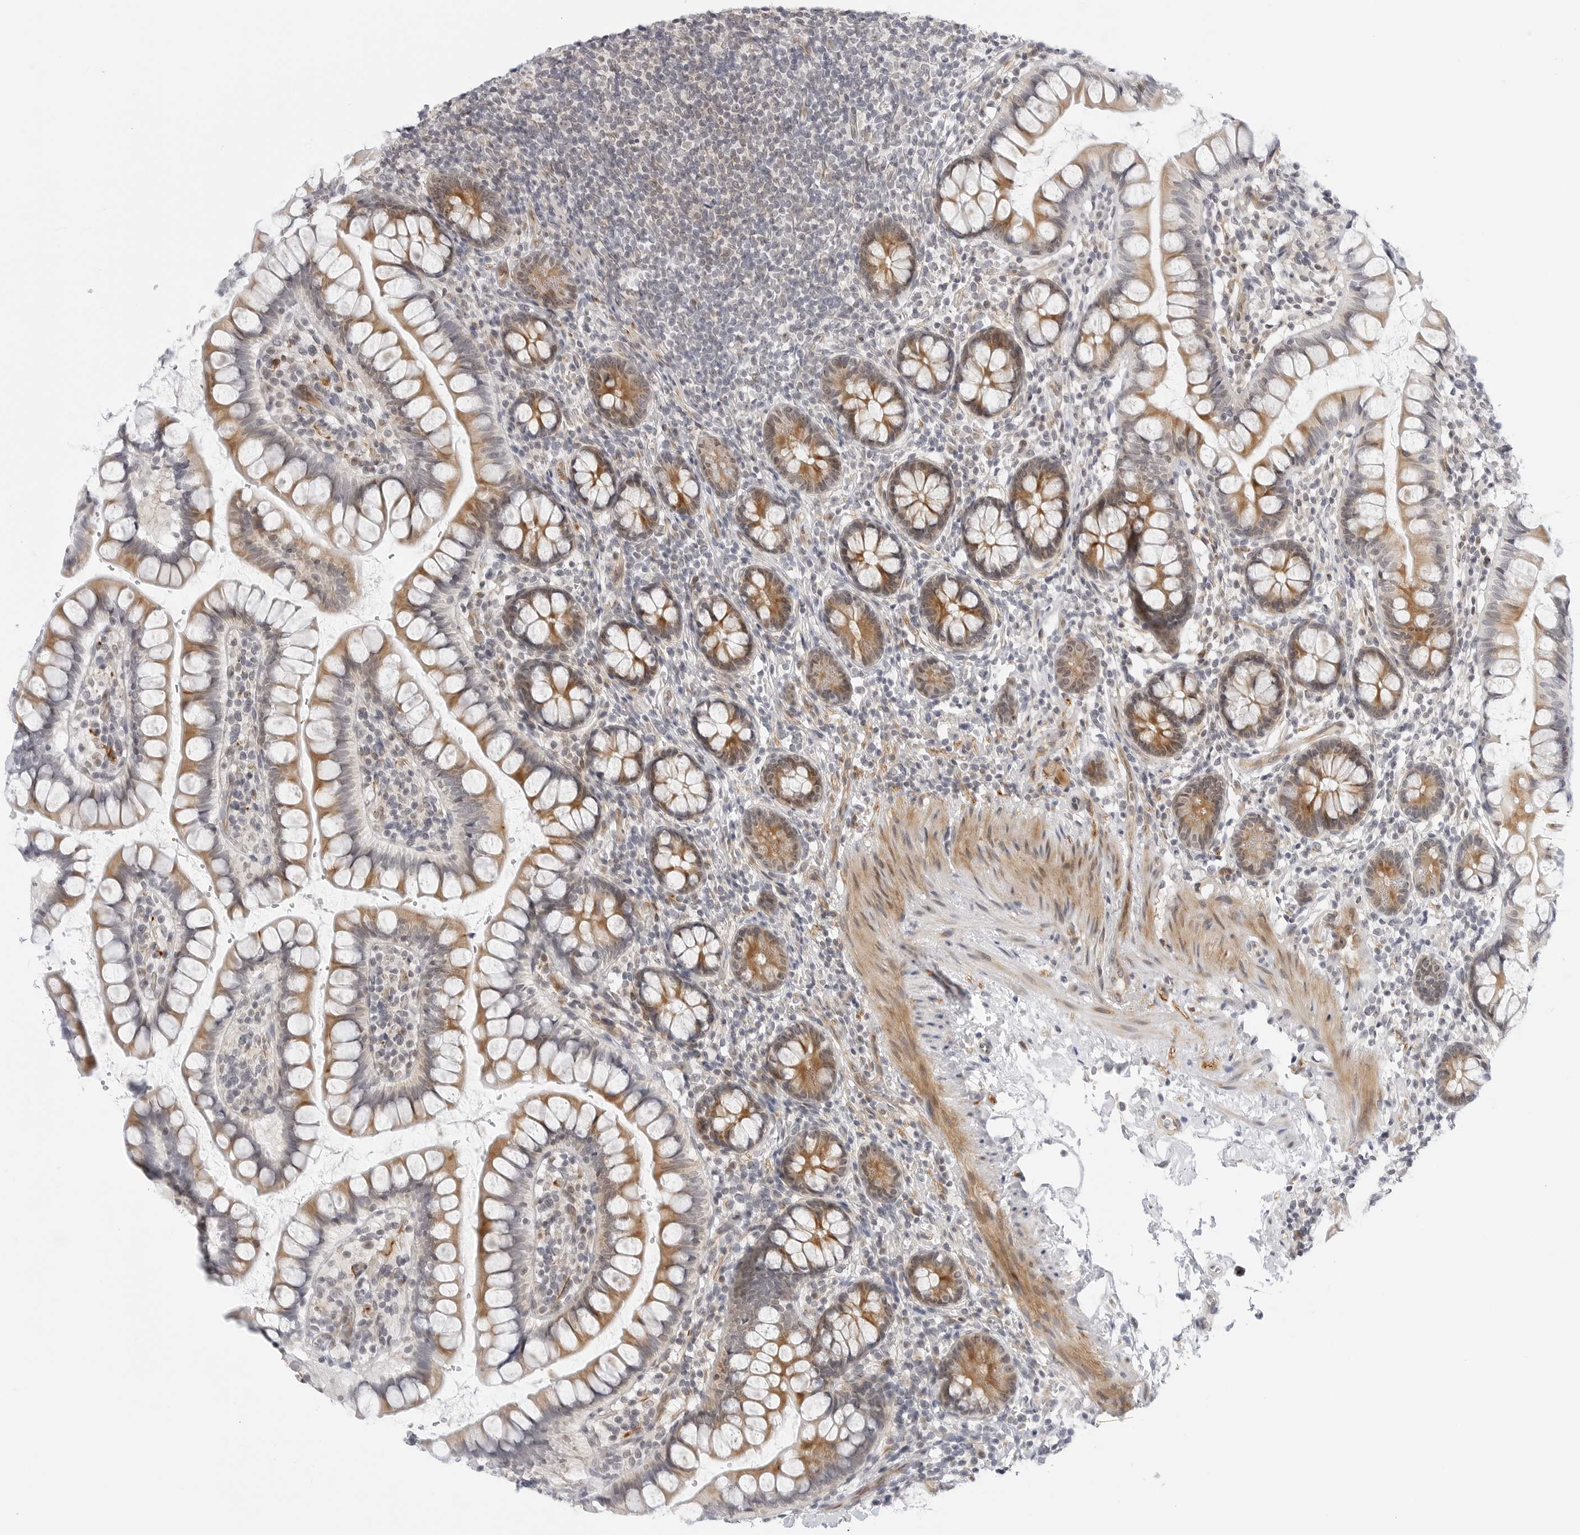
{"staining": {"intensity": "moderate", "quantity": "25%-75%", "location": "cytoplasmic/membranous"}, "tissue": "small intestine", "cell_type": "Glandular cells", "image_type": "normal", "snomed": [{"axis": "morphology", "description": "Normal tissue, NOS"}, {"axis": "topography", "description": "Small intestine"}], "caption": "Immunohistochemistry photomicrograph of benign small intestine: small intestine stained using IHC displays medium levels of moderate protein expression localized specifically in the cytoplasmic/membranous of glandular cells, appearing as a cytoplasmic/membranous brown color.", "gene": "MAP2K5", "patient": {"sex": "female", "age": 84}}